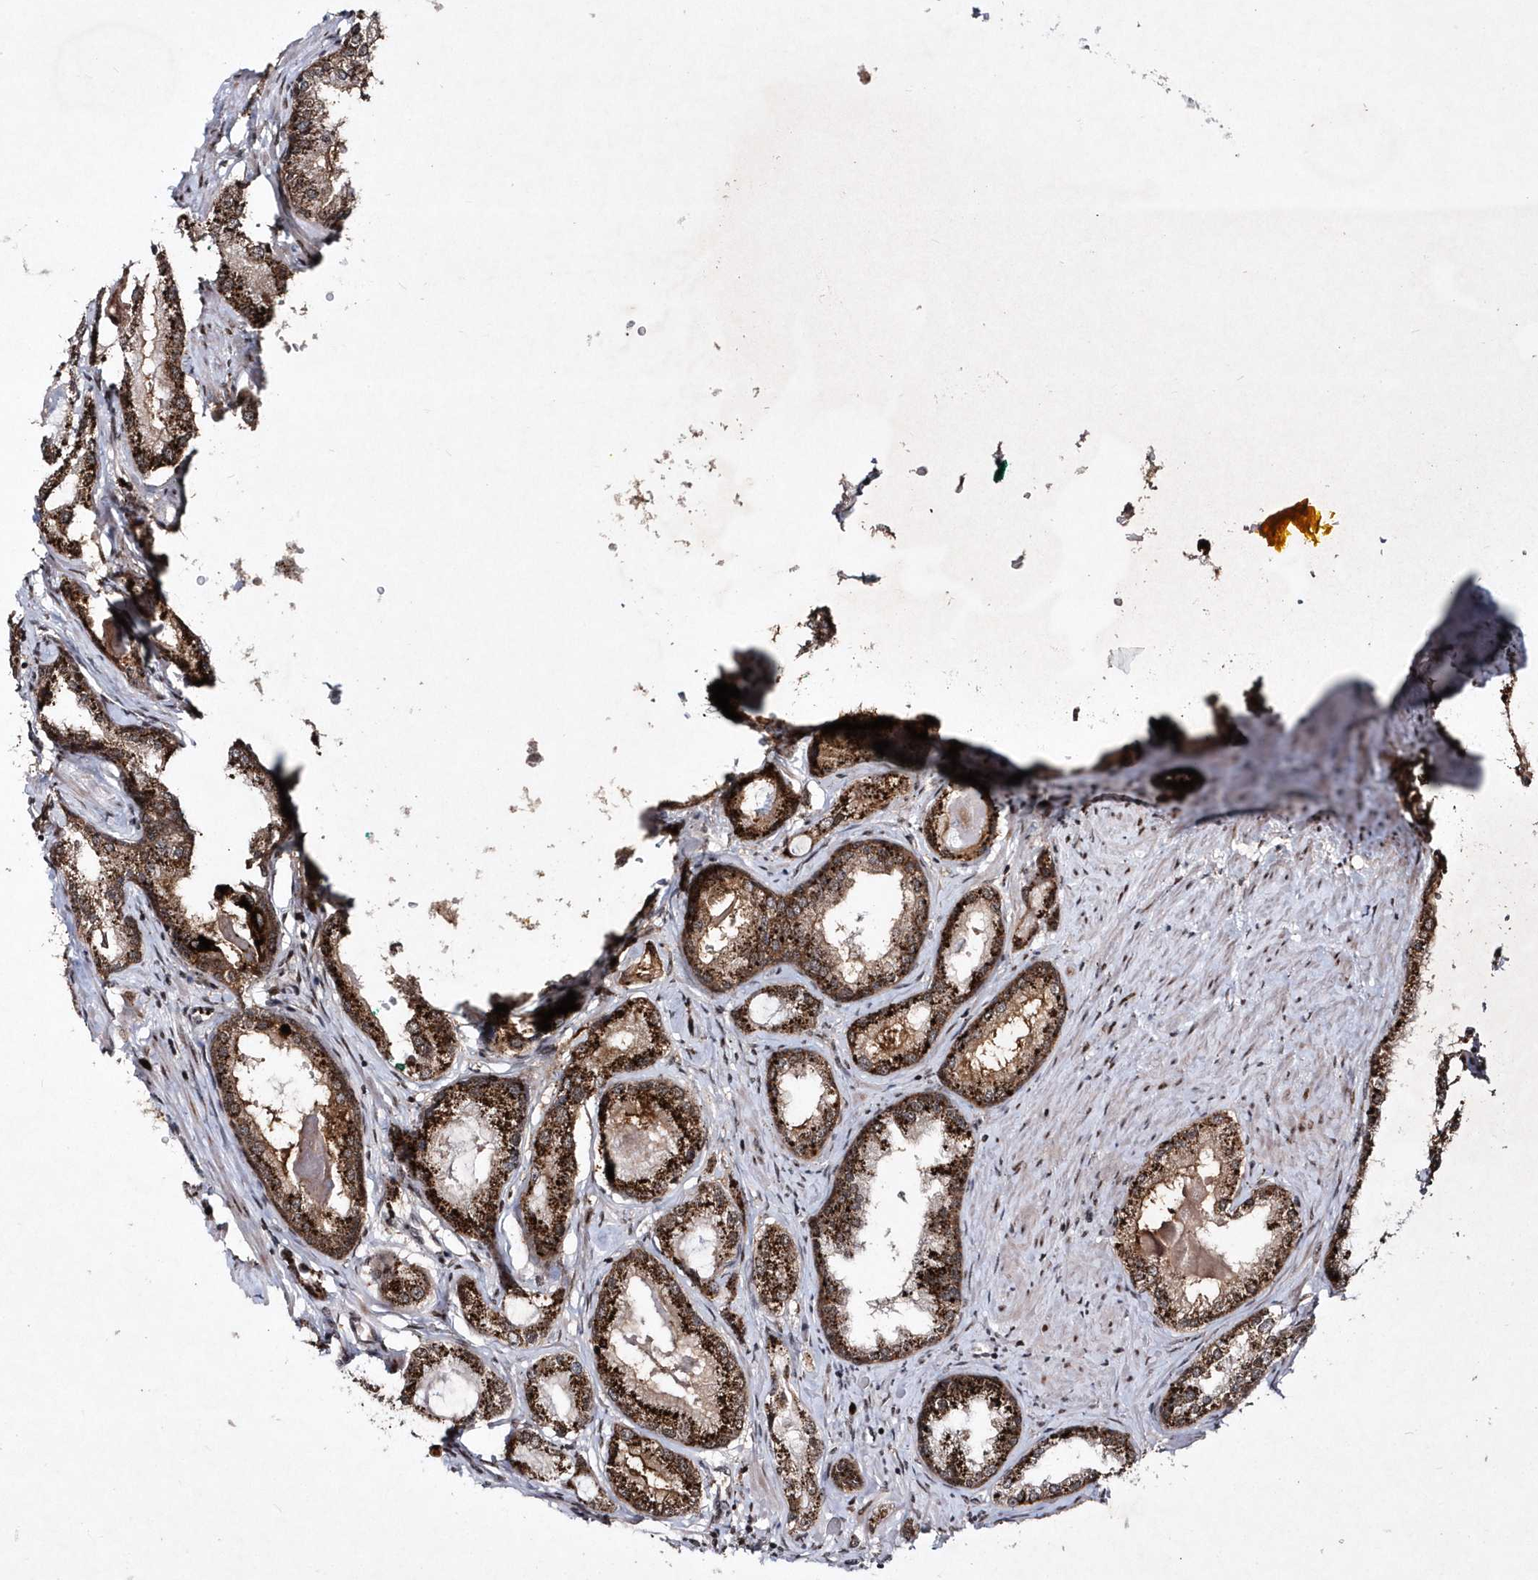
{"staining": {"intensity": "strong", "quantity": ">75%", "location": "cytoplasmic/membranous,nuclear"}, "tissue": "prostate cancer", "cell_type": "Tumor cells", "image_type": "cancer", "snomed": [{"axis": "morphology", "description": "Adenocarcinoma, Low grade"}, {"axis": "topography", "description": "Prostate"}], "caption": "This is an image of immunohistochemistry (IHC) staining of prostate cancer, which shows strong staining in the cytoplasmic/membranous and nuclear of tumor cells.", "gene": "SOWAHB", "patient": {"sex": "male", "age": 62}}